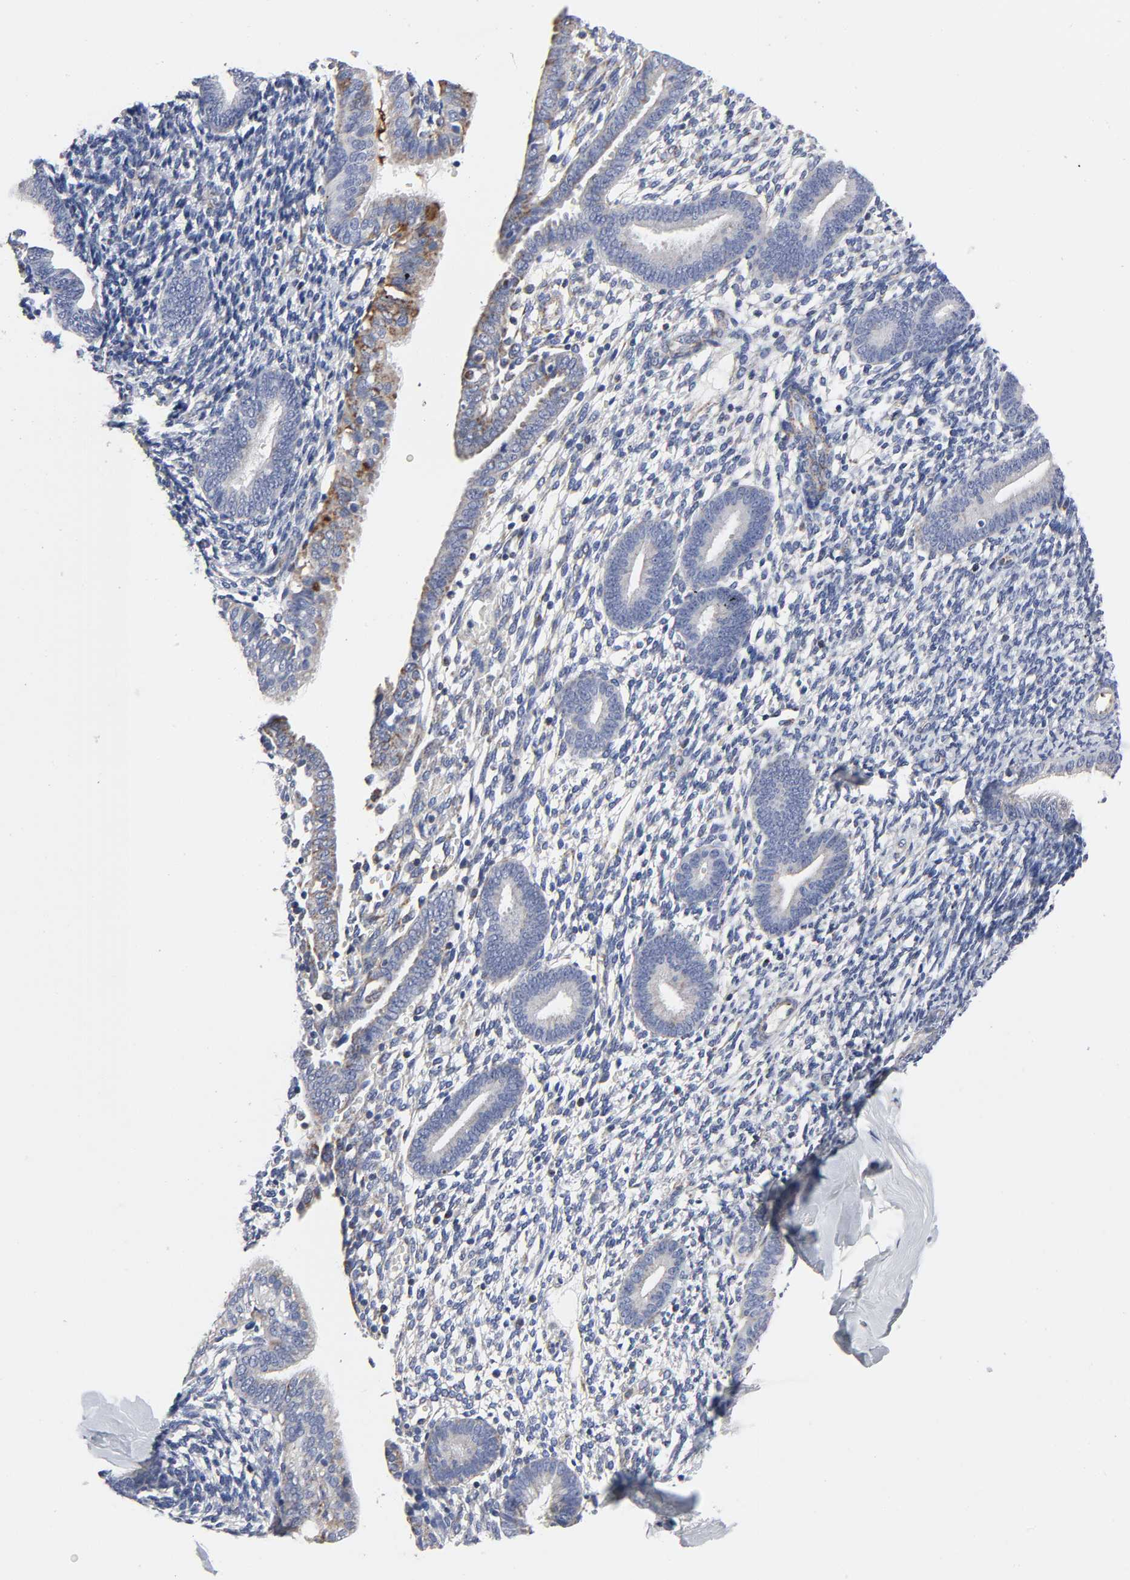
{"staining": {"intensity": "negative", "quantity": "none", "location": "none"}, "tissue": "endometrium", "cell_type": "Cells in endometrial stroma", "image_type": "normal", "snomed": [{"axis": "morphology", "description": "Normal tissue, NOS"}, {"axis": "topography", "description": "Endometrium"}], "caption": "Immunohistochemical staining of benign human endometrium demonstrates no significant expression in cells in endometrial stroma.", "gene": "AOPEP", "patient": {"sex": "female", "age": 57}}